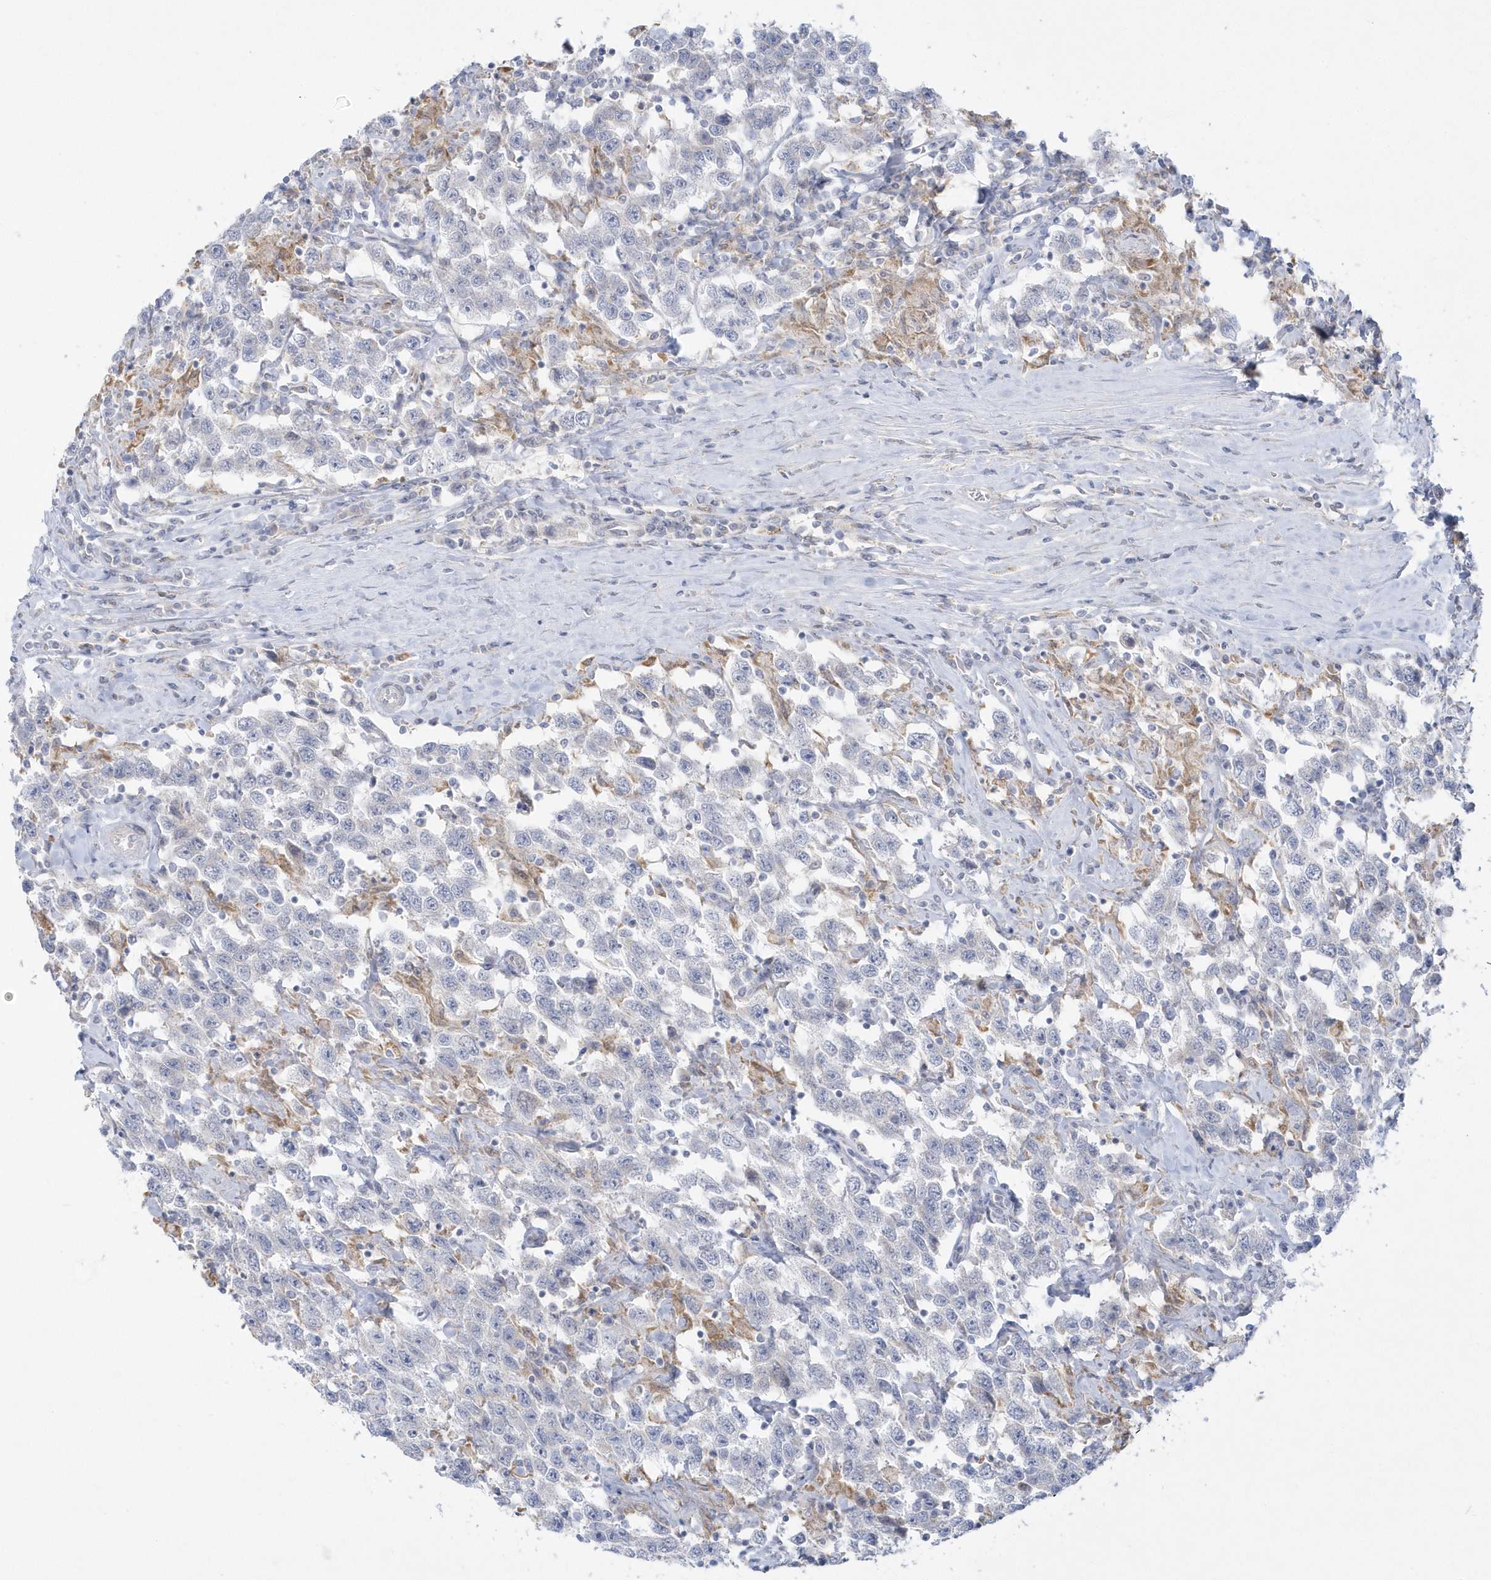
{"staining": {"intensity": "negative", "quantity": "none", "location": "none"}, "tissue": "testis cancer", "cell_type": "Tumor cells", "image_type": "cancer", "snomed": [{"axis": "morphology", "description": "Seminoma, NOS"}, {"axis": "topography", "description": "Testis"}], "caption": "High magnification brightfield microscopy of seminoma (testis) stained with DAB (brown) and counterstained with hematoxylin (blue): tumor cells show no significant staining.", "gene": "PCBD1", "patient": {"sex": "male", "age": 41}}